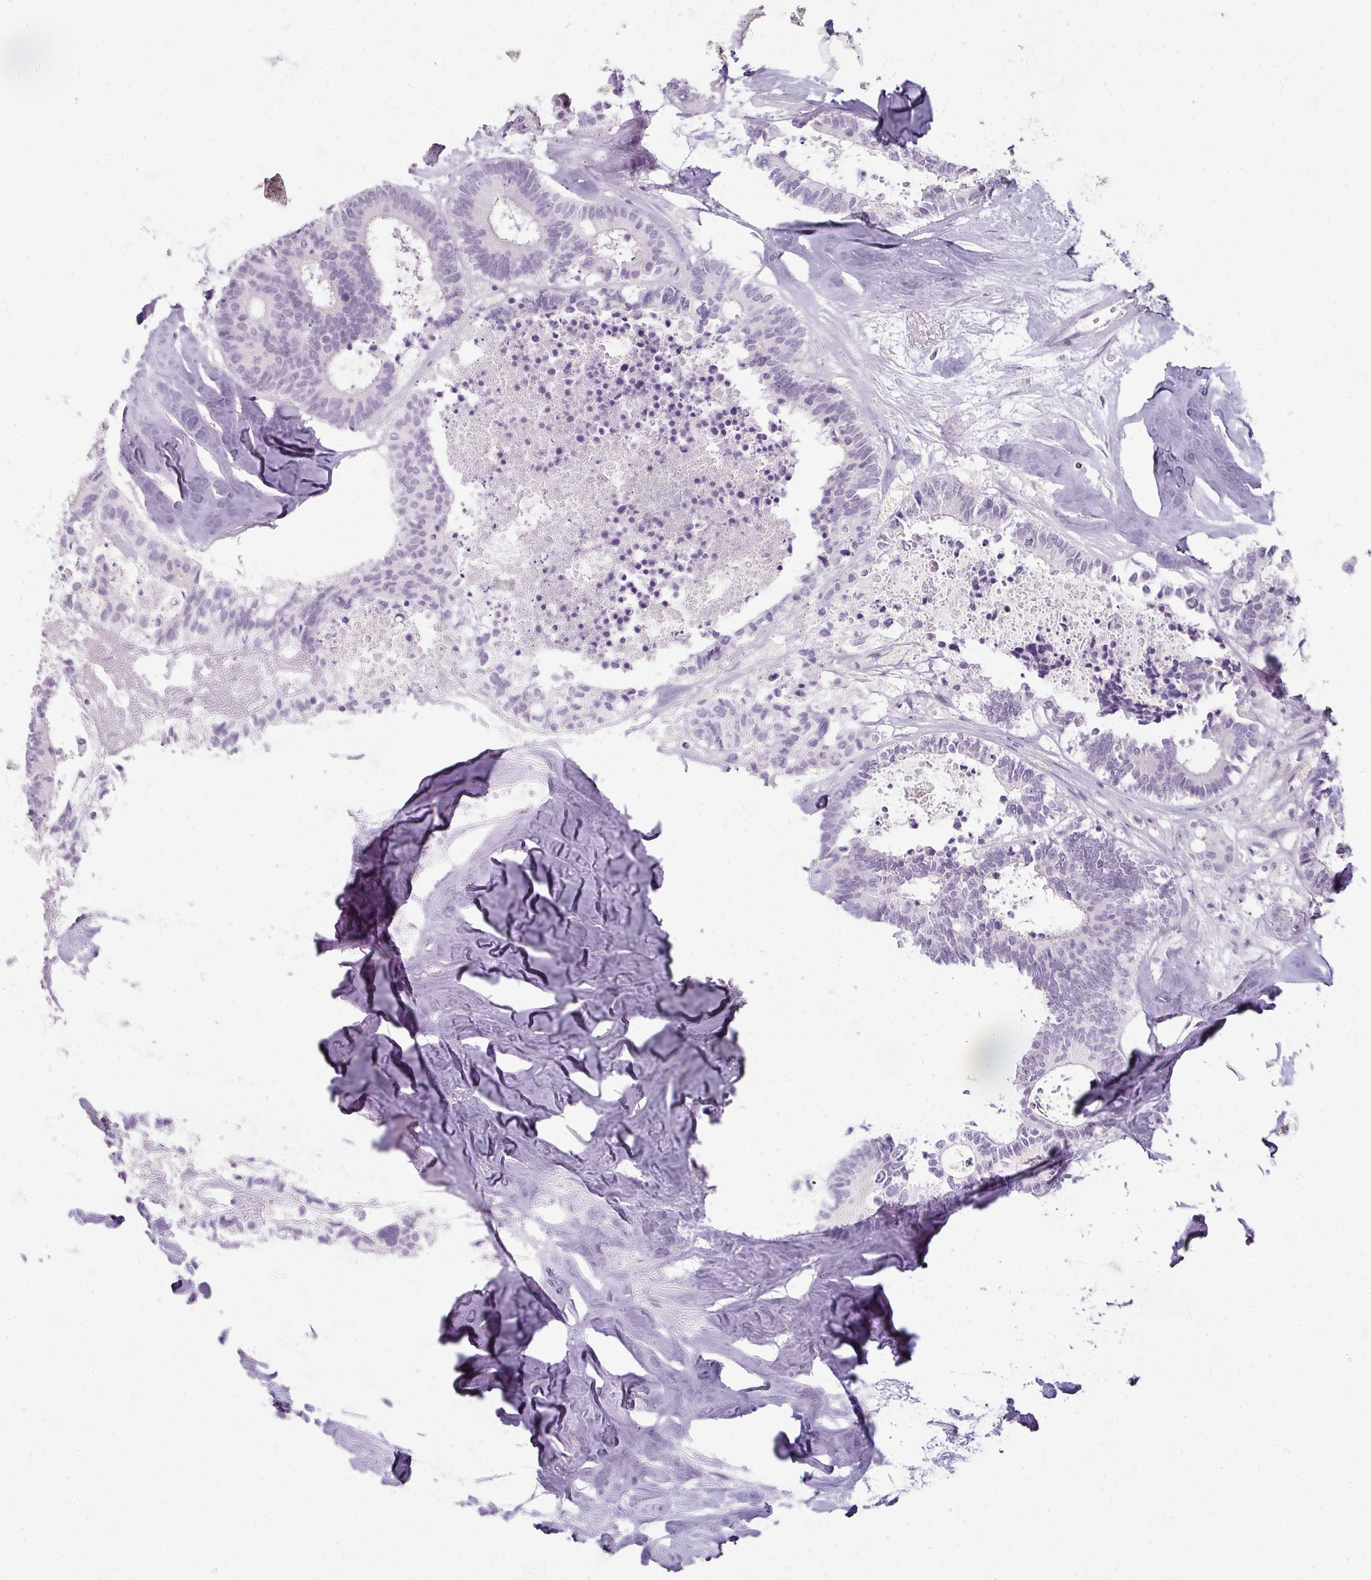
{"staining": {"intensity": "negative", "quantity": "none", "location": "none"}, "tissue": "colorectal cancer", "cell_type": "Tumor cells", "image_type": "cancer", "snomed": [{"axis": "morphology", "description": "Adenocarcinoma, NOS"}, {"axis": "topography", "description": "Colon"}, {"axis": "topography", "description": "Rectum"}], "caption": "Immunohistochemistry image of colorectal cancer stained for a protein (brown), which exhibits no positivity in tumor cells.", "gene": "RFPL2", "patient": {"sex": "male", "age": 57}}